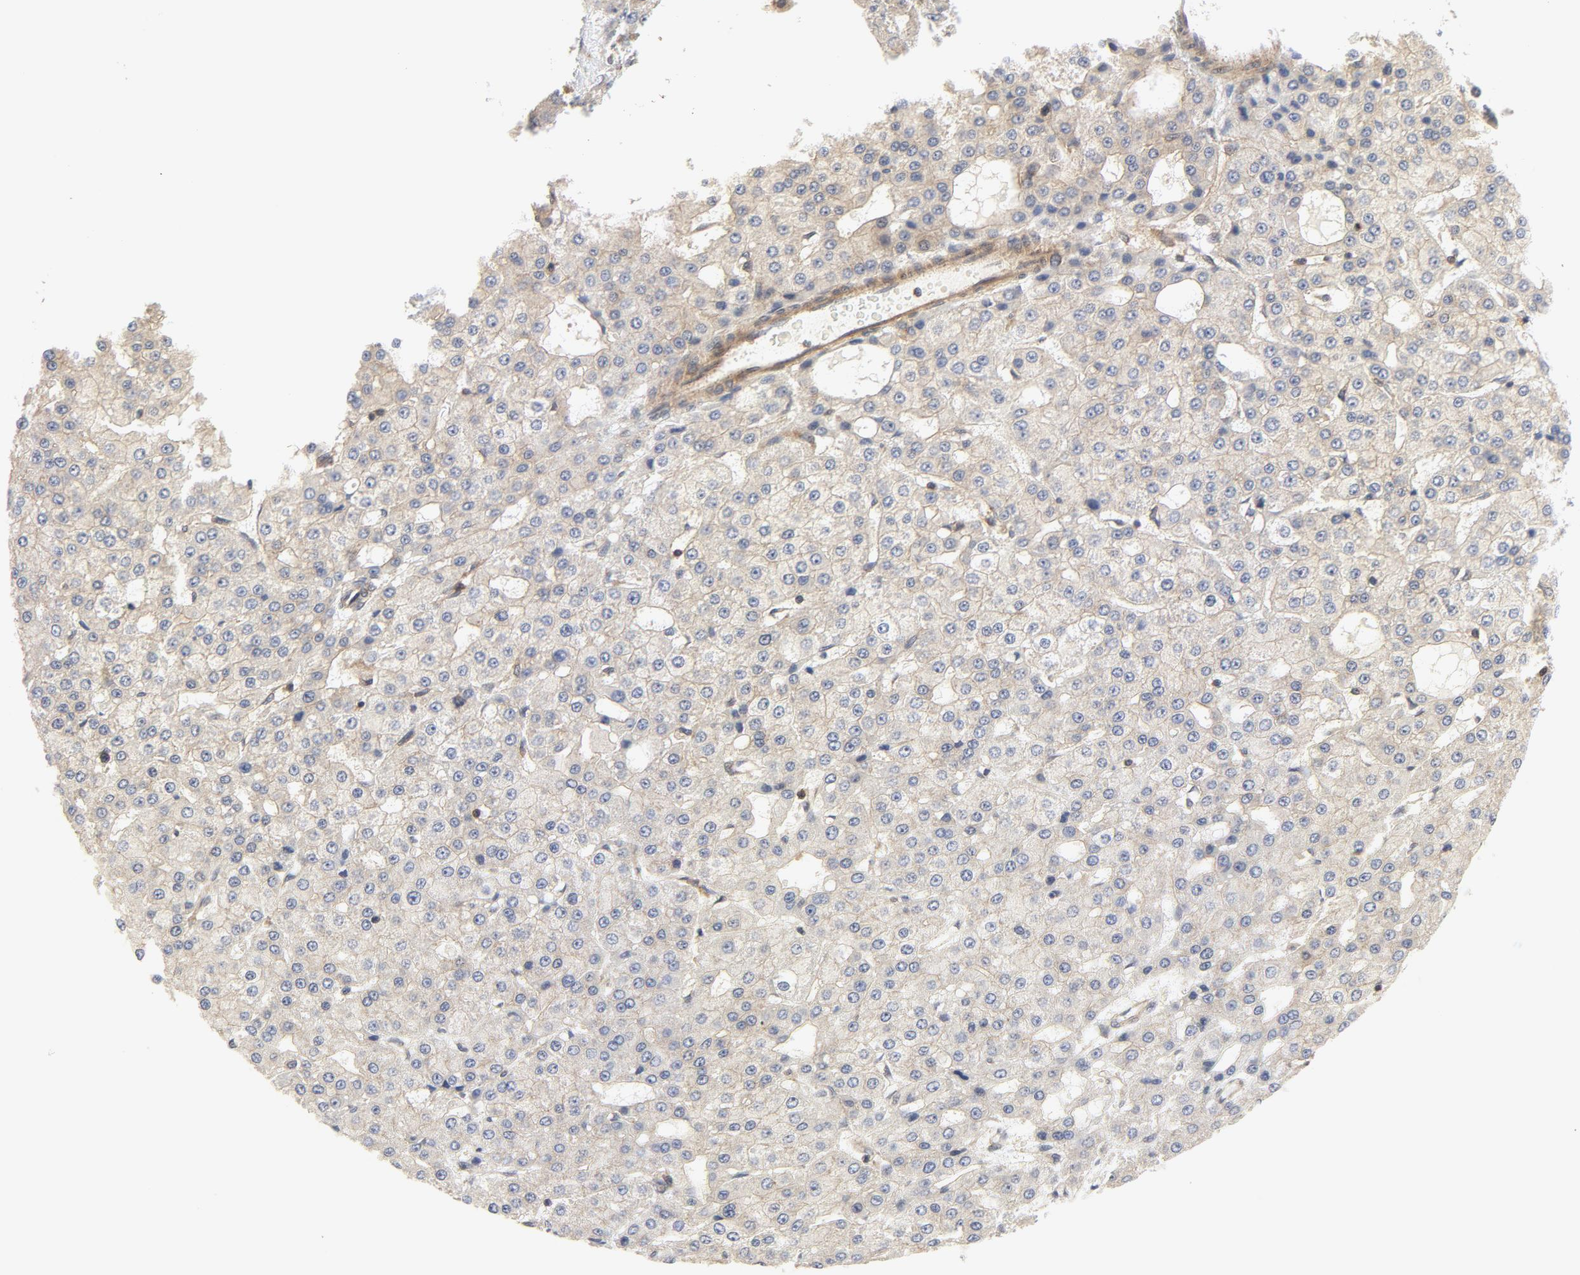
{"staining": {"intensity": "negative", "quantity": "none", "location": "none"}, "tissue": "liver cancer", "cell_type": "Tumor cells", "image_type": "cancer", "snomed": [{"axis": "morphology", "description": "Carcinoma, Hepatocellular, NOS"}, {"axis": "topography", "description": "Liver"}], "caption": "IHC image of liver cancer stained for a protein (brown), which reveals no positivity in tumor cells. (DAB IHC visualized using brightfield microscopy, high magnification).", "gene": "MAP2K7", "patient": {"sex": "male", "age": 47}}